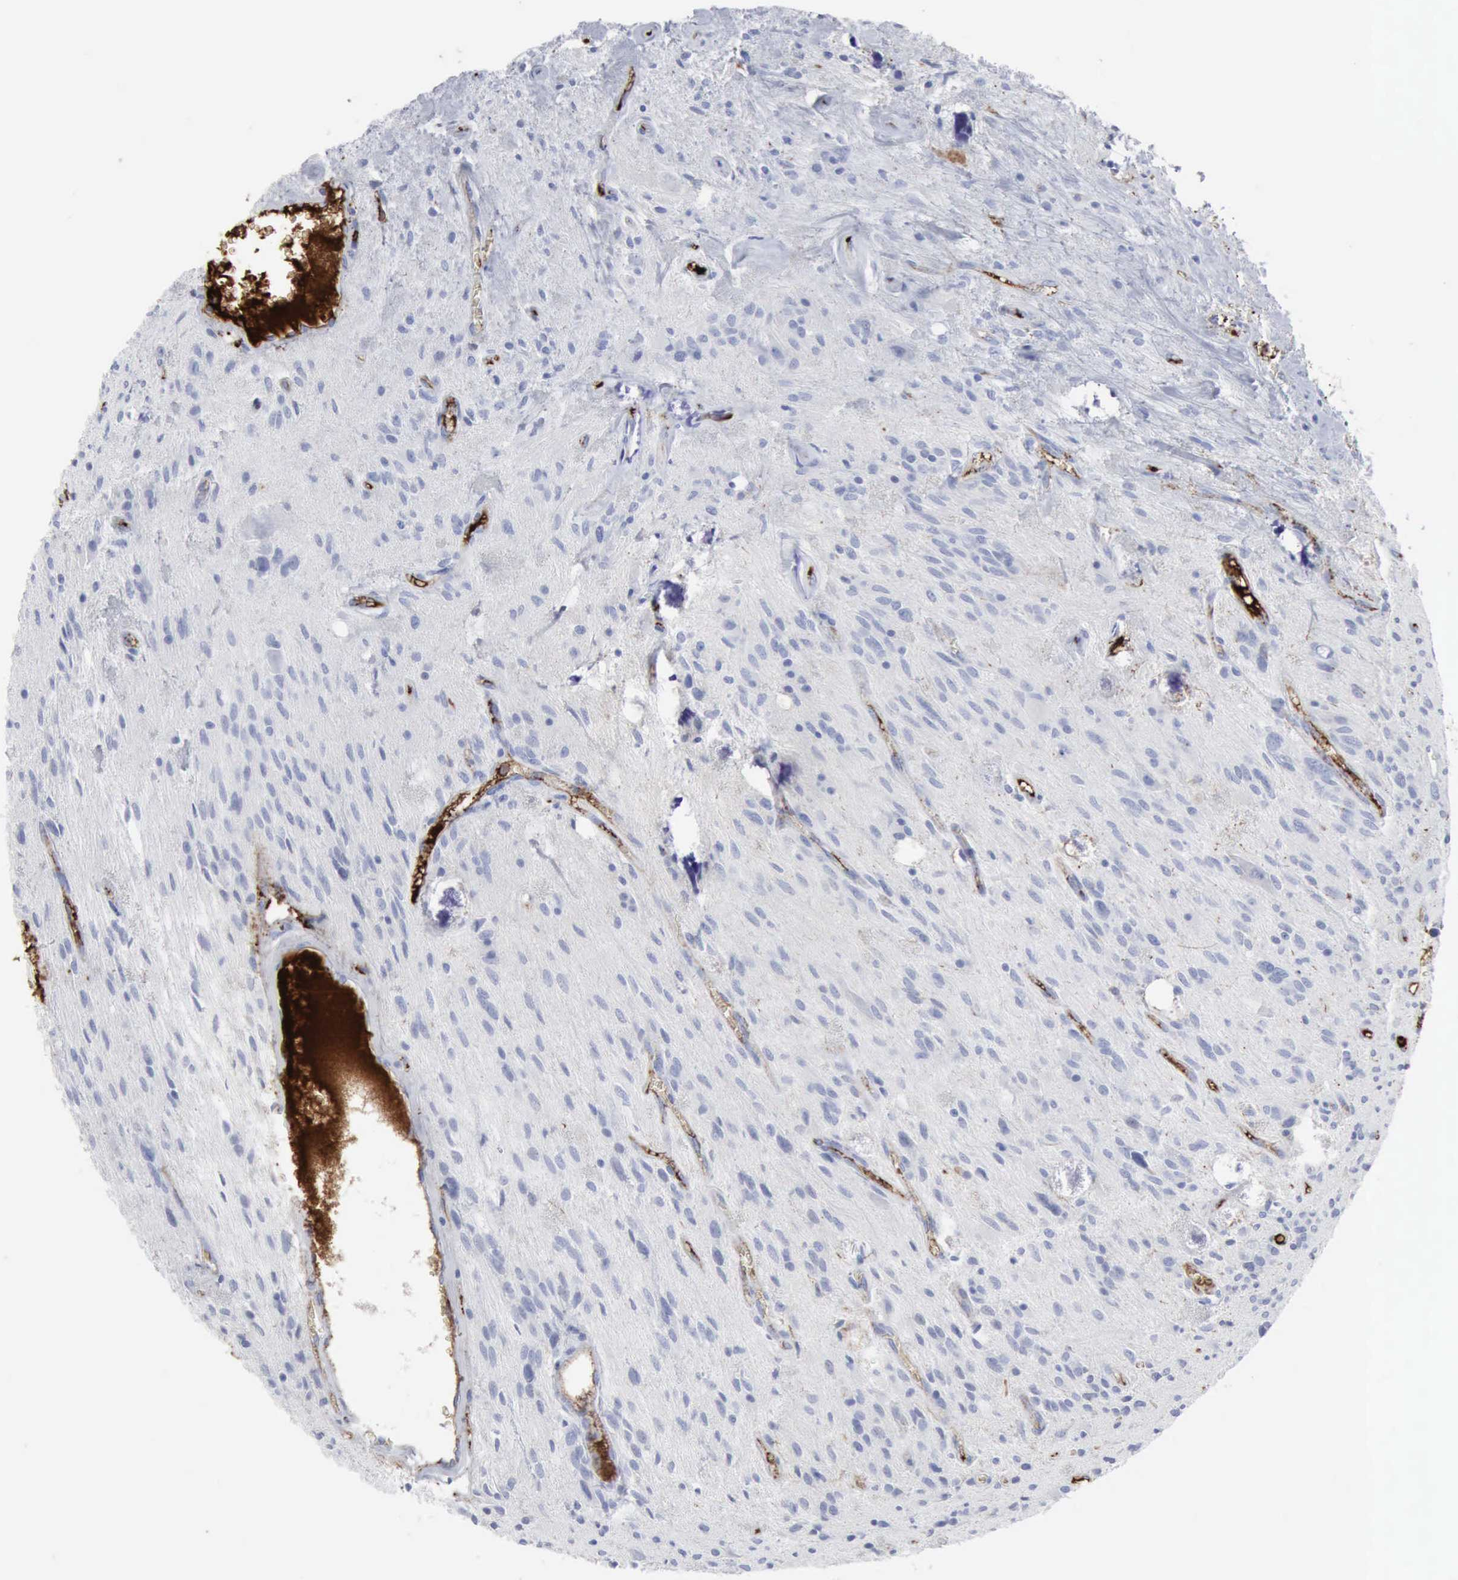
{"staining": {"intensity": "negative", "quantity": "none", "location": "none"}, "tissue": "glioma", "cell_type": "Tumor cells", "image_type": "cancer", "snomed": [{"axis": "morphology", "description": "Glioma, malignant, Low grade"}, {"axis": "topography", "description": "Brain"}], "caption": "IHC photomicrograph of neoplastic tissue: glioma stained with DAB (3,3'-diaminobenzidine) reveals no significant protein expression in tumor cells.", "gene": "C4BPA", "patient": {"sex": "female", "age": 15}}